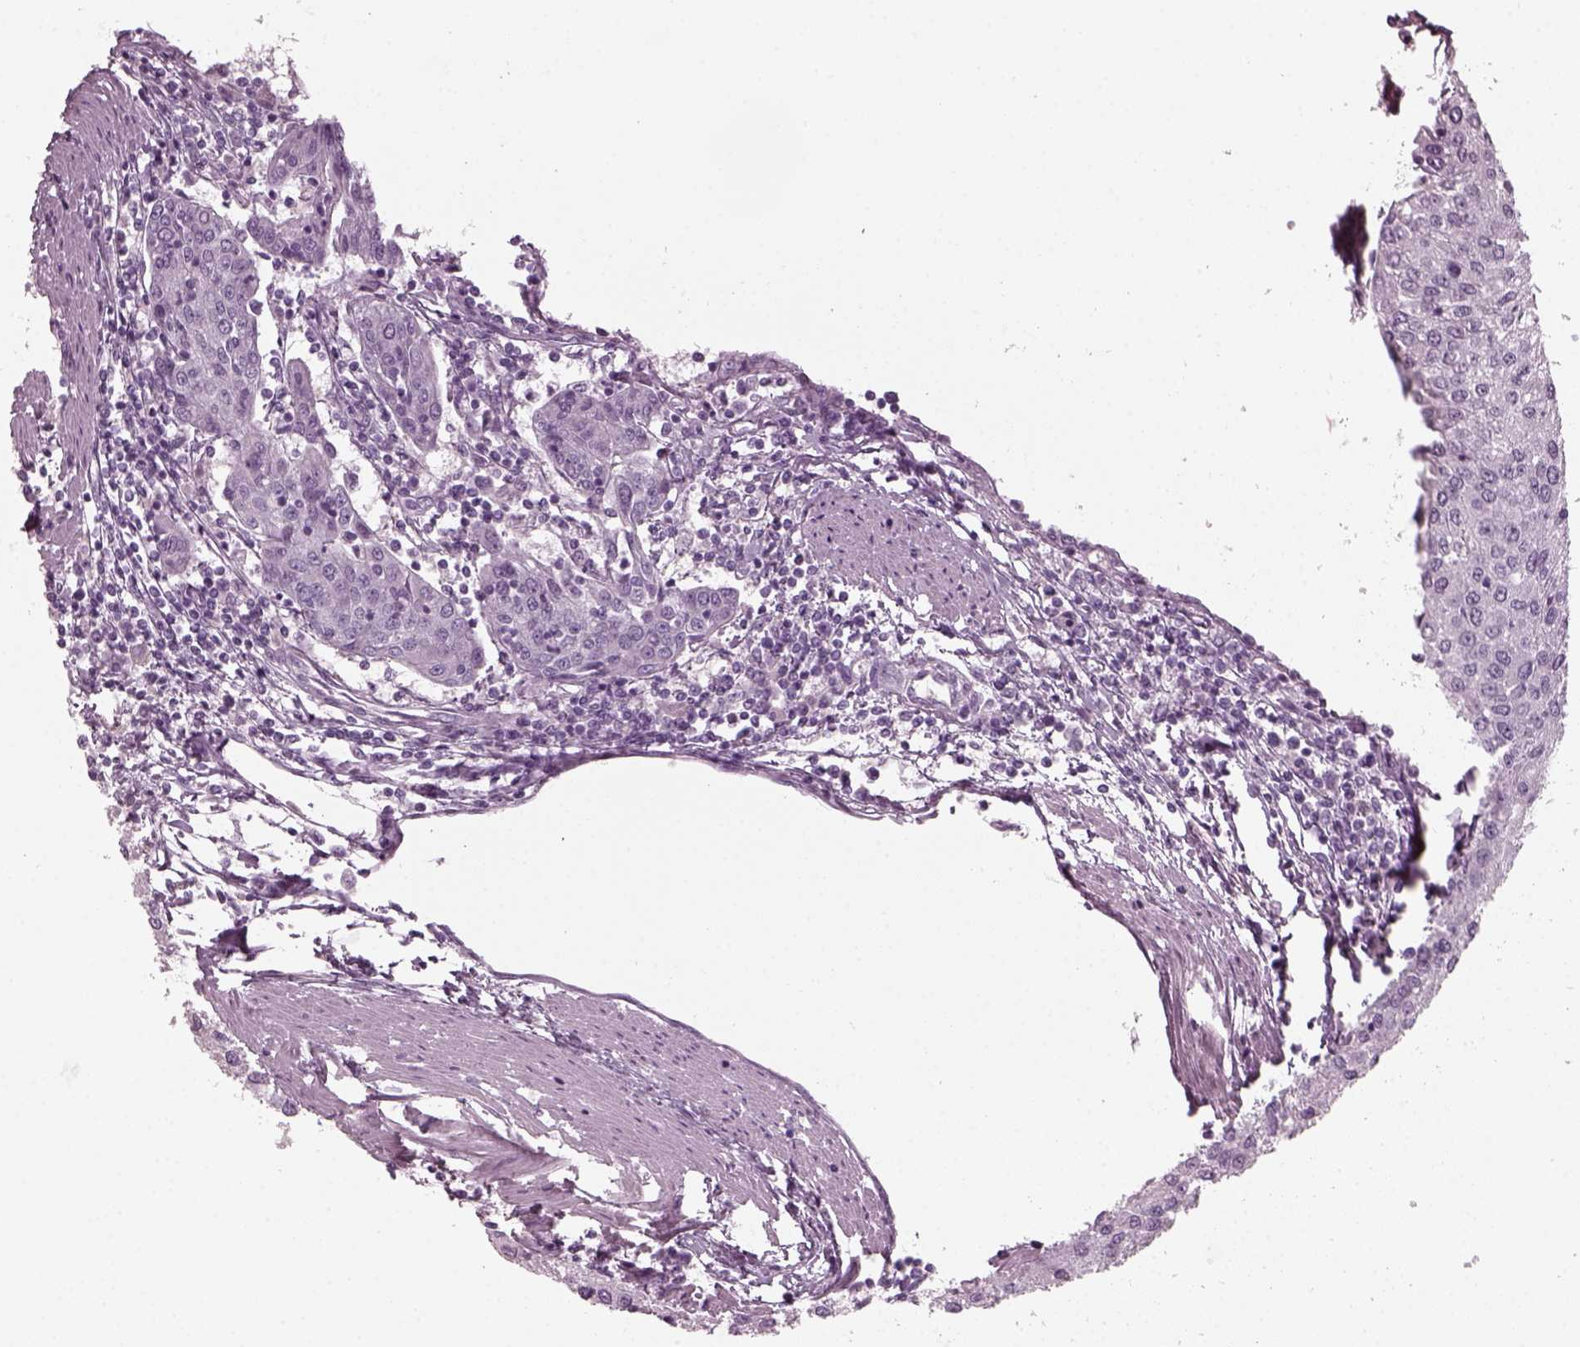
{"staining": {"intensity": "negative", "quantity": "none", "location": "none"}, "tissue": "urothelial cancer", "cell_type": "Tumor cells", "image_type": "cancer", "snomed": [{"axis": "morphology", "description": "Urothelial carcinoma, High grade"}, {"axis": "topography", "description": "Urinary bladder"}], "caption": "Protein analysis of urothelial cancer exhibits no significant staining in tumor cells.", "gene": "RCVRN", "patient": {"sex": "female", "age": 85}}